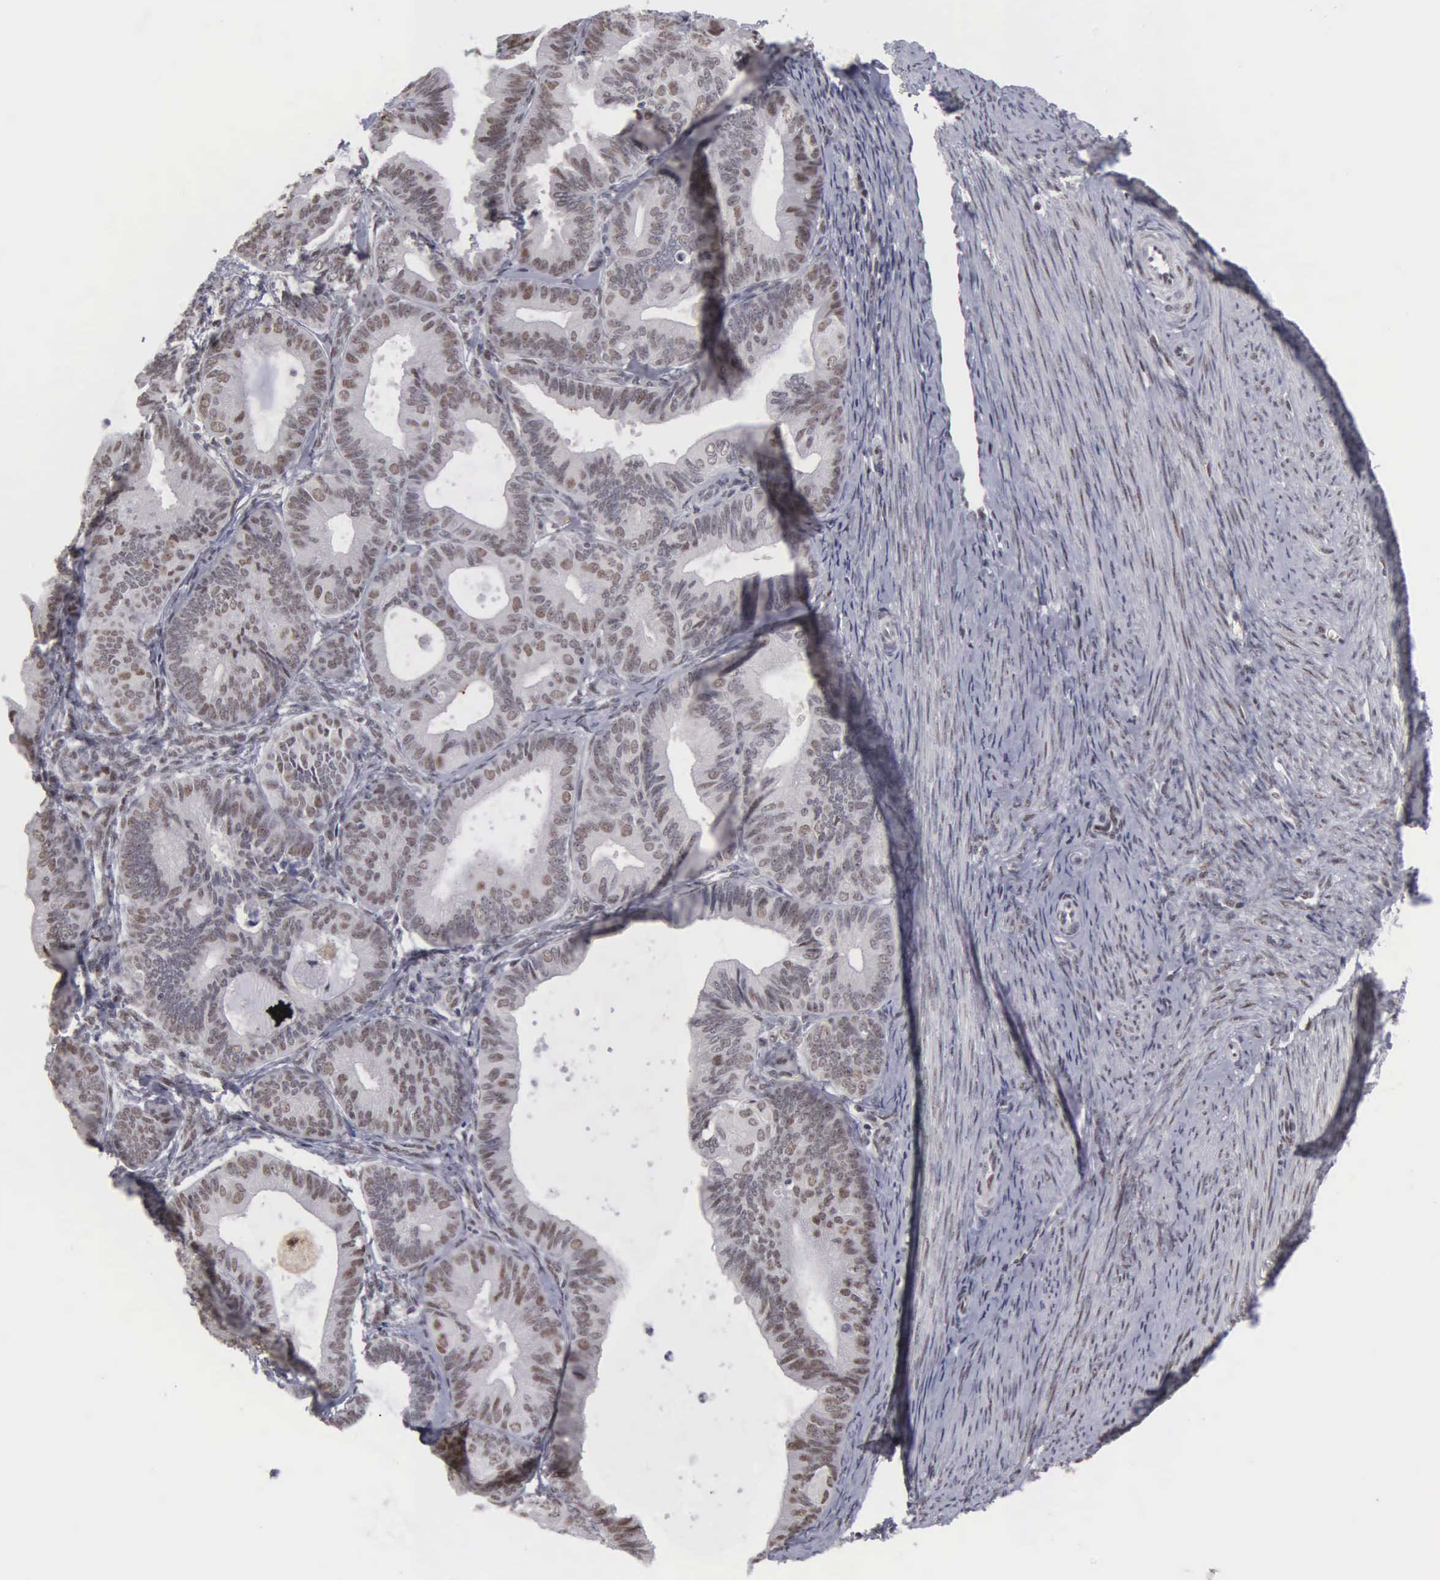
{"staining": {"intensity": "moderate", "quantity": ">75%", "location": "nuclear"}, "tissue": "endometrial cancer", "cell_type": "Tumor cells", "image_type": "cancer", "snomed": [{"axis": "morphology", "description": "Adenocarcinoma, NOS"}, {"axis": "topography", "description": "Endometrium"}], "caption": "Moderate nuclear protein positivity is seen in approximately >75% of tumor cells in endometrial cancer (adenocarcinoma). (DAB (3,3'-diaminobenzidine) IHC with brightfield microscopy, high magnification).", "gene": "KIAA0586", "patient": {"sex": "female", "age": 63}}